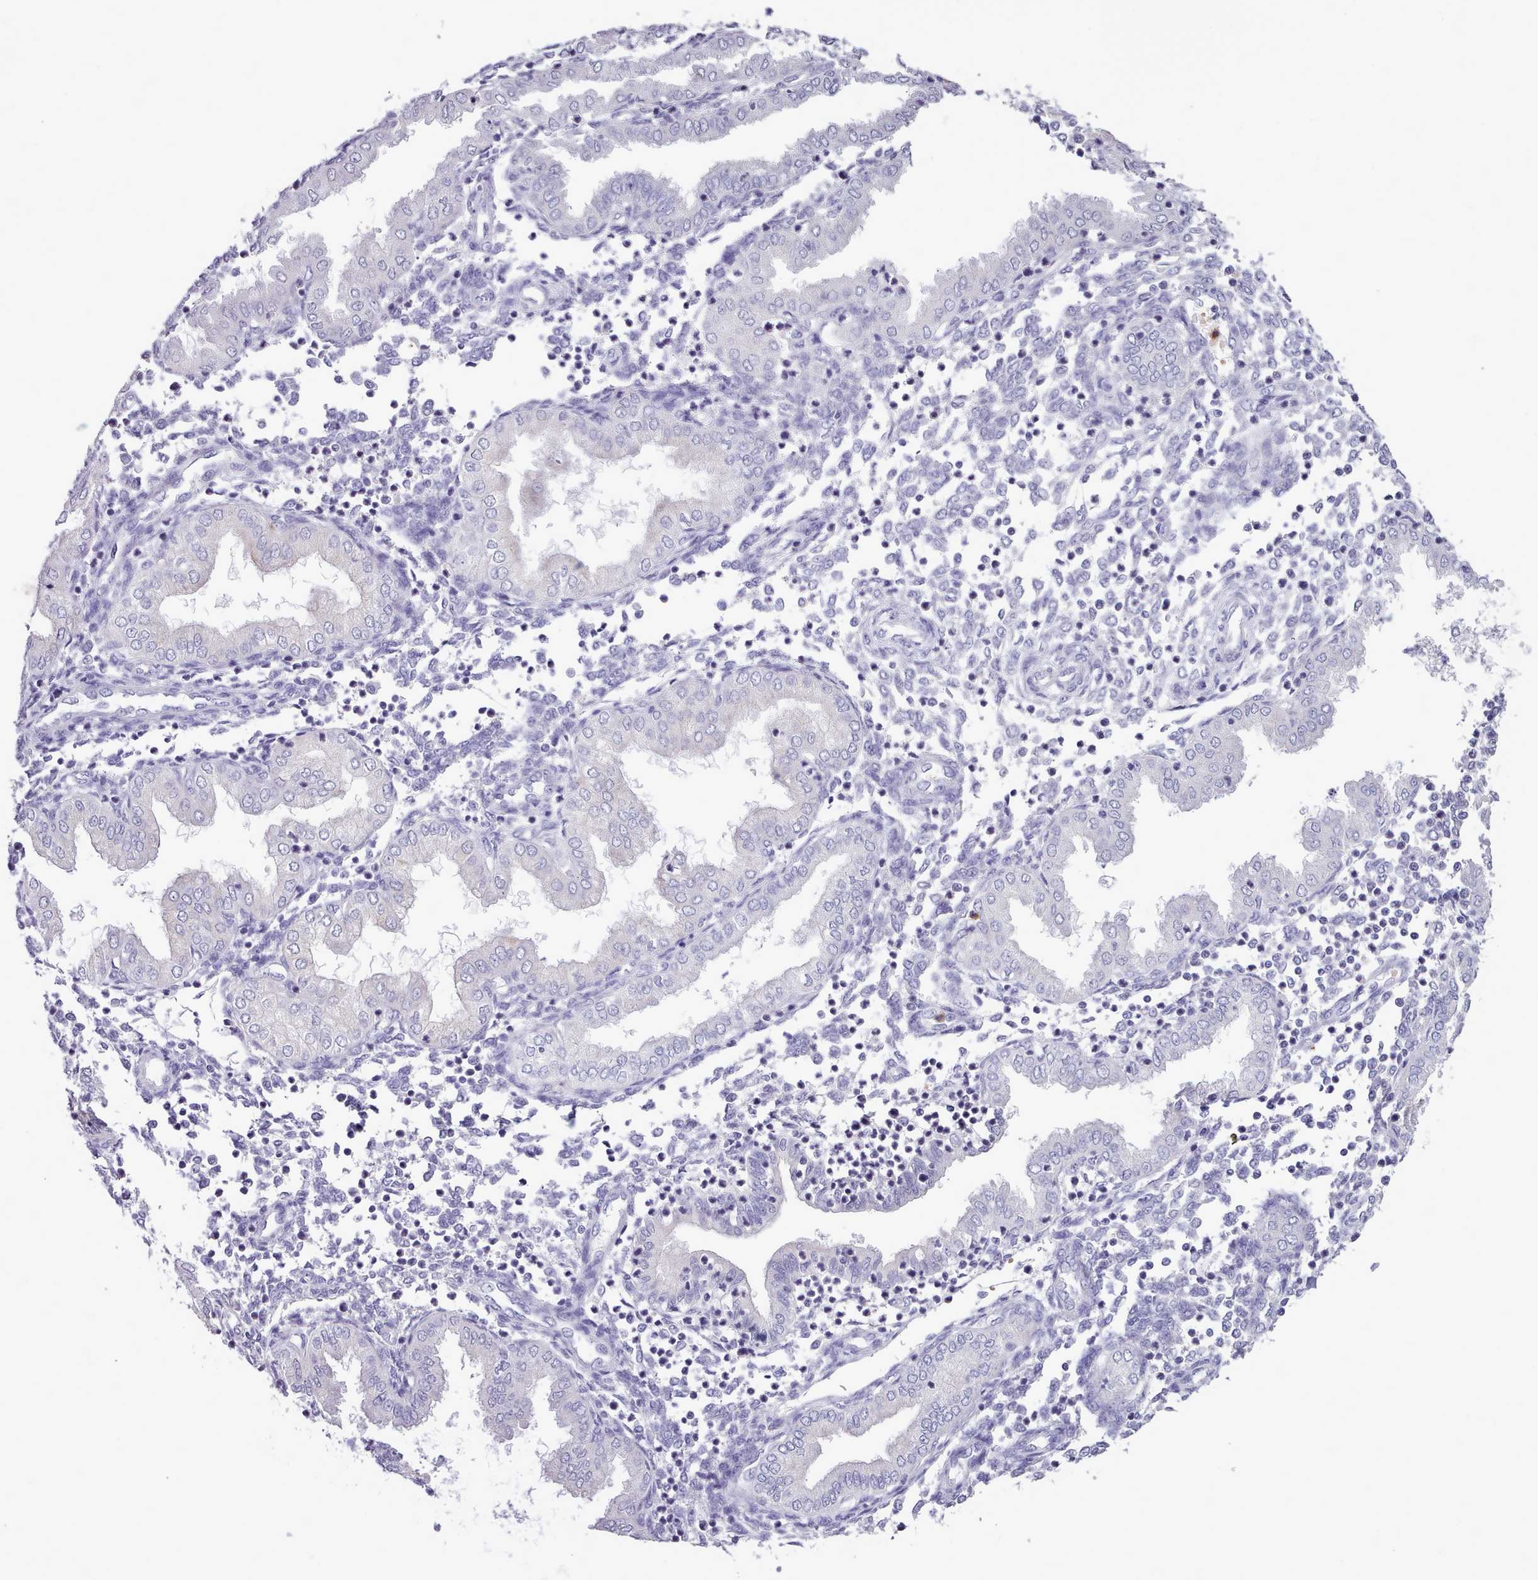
{"staining": {"intensity": "negative", "quantity": "none", "location": "none"}, "tissue": "endometrium", "cell_type": "Cells in endometrial stroma", "image_type": "normal", "snomed": [{"axis": "morphology", "description": "Normal tissue, NOS"}, {"axis": "topography", "description": "Endometrium"}], "caption": "Immunohistochemistry (IHC) histopathology image of normal endometrium: endometrium stained with DAB exhibits no significant protein expression in cells in endometrial stroma.", "gene": "KCTD16", "patient": {"sex": "female", "age": 53}}